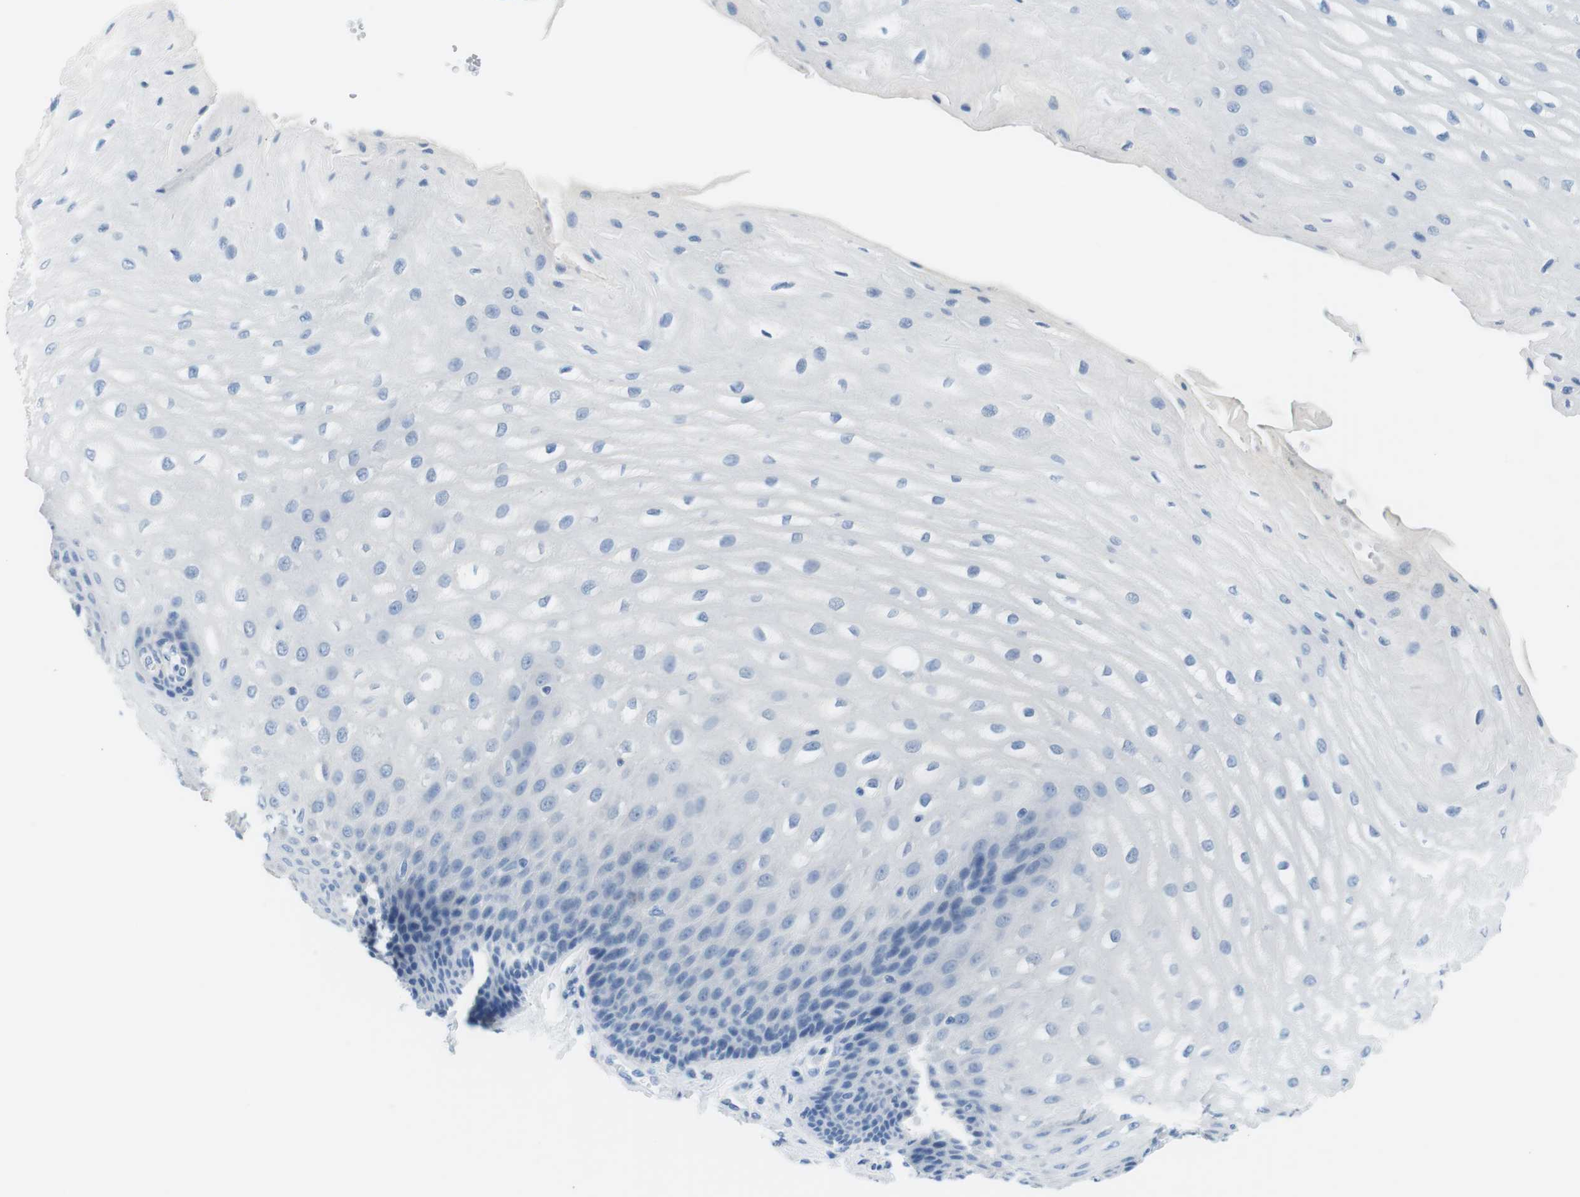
{"staining": {"intensity": "negative", "quantity": "none", "location": "none"}, "tissue": "esophagus", "cell_type": "Squamous epithelial cells", "image_type": "normal", "snomed": [{"axis": "morphology", "description": "Normal tissue, NOS"}, {"axis": "topography", "description": "Esophagus"}], "caption": "Immunohistochemical staining of unremarkable esophagus reveals no significant expression in squamous epithelial cells.", "gene": "TNFRSF4", "patient": {"sex": "male", "age": 54}}